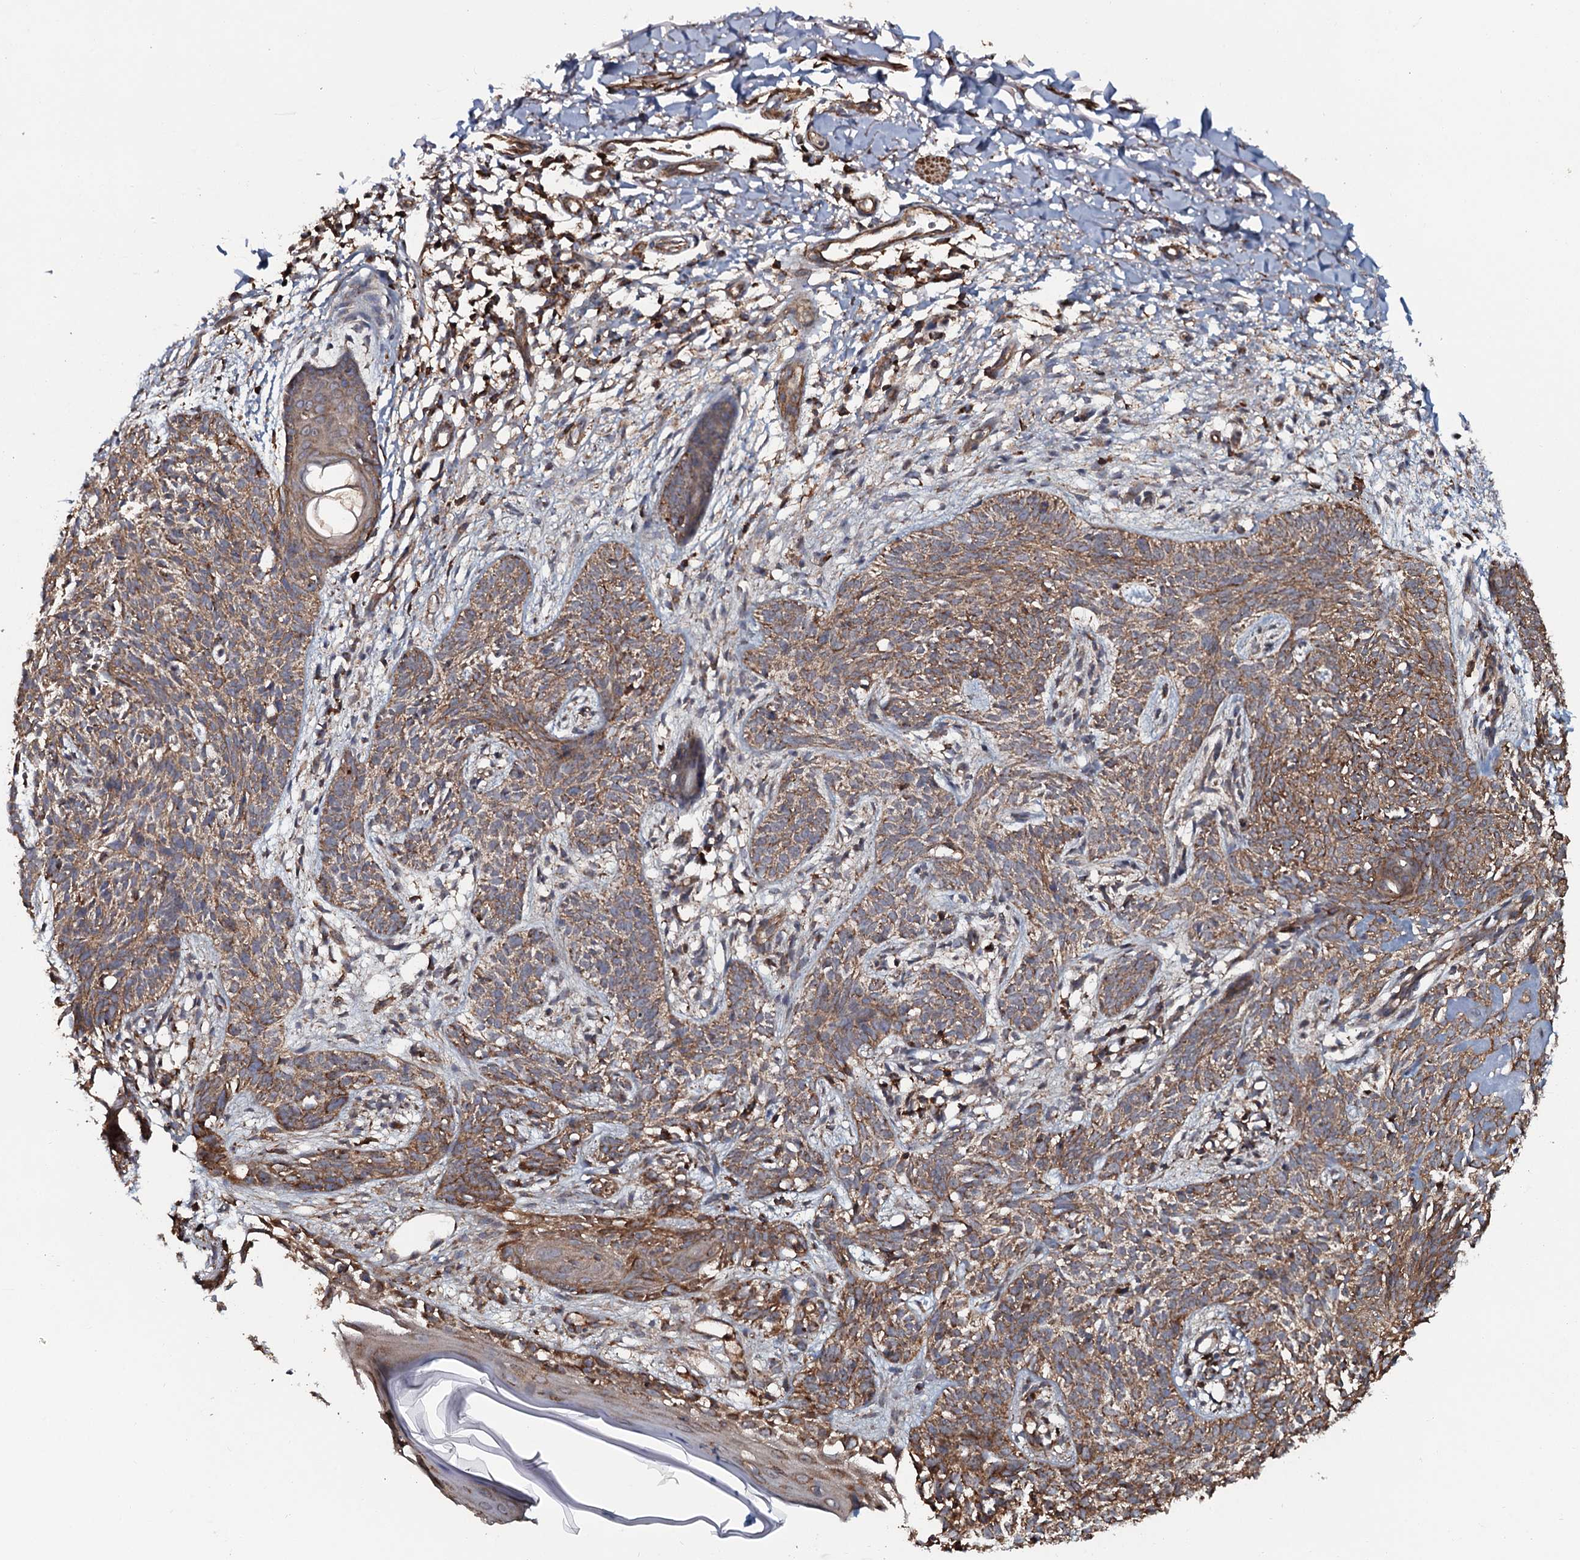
{"staining": {"intensity": "moderate", "quantity": ">75%", "location": "cytoplasmic/membranous"}, "tissue": "skin cancer", "cell_type": "Tumor cells", "image_type": "cancer", "snomed": [{"axis": "morphology", "description": "Basal cell carcinoma"}, {"axis": "topography", "description": "Skin"}], "caption": "A high-resolution histopathology image shows immunohistochemistry staining of skin basal cell carcinoma, which reveals moderate cytoplasmic/membranous positivity in approximately >75% of tumor cells.", "gene": "VWA8", "patient": {"sex": "female", "age": 66}}